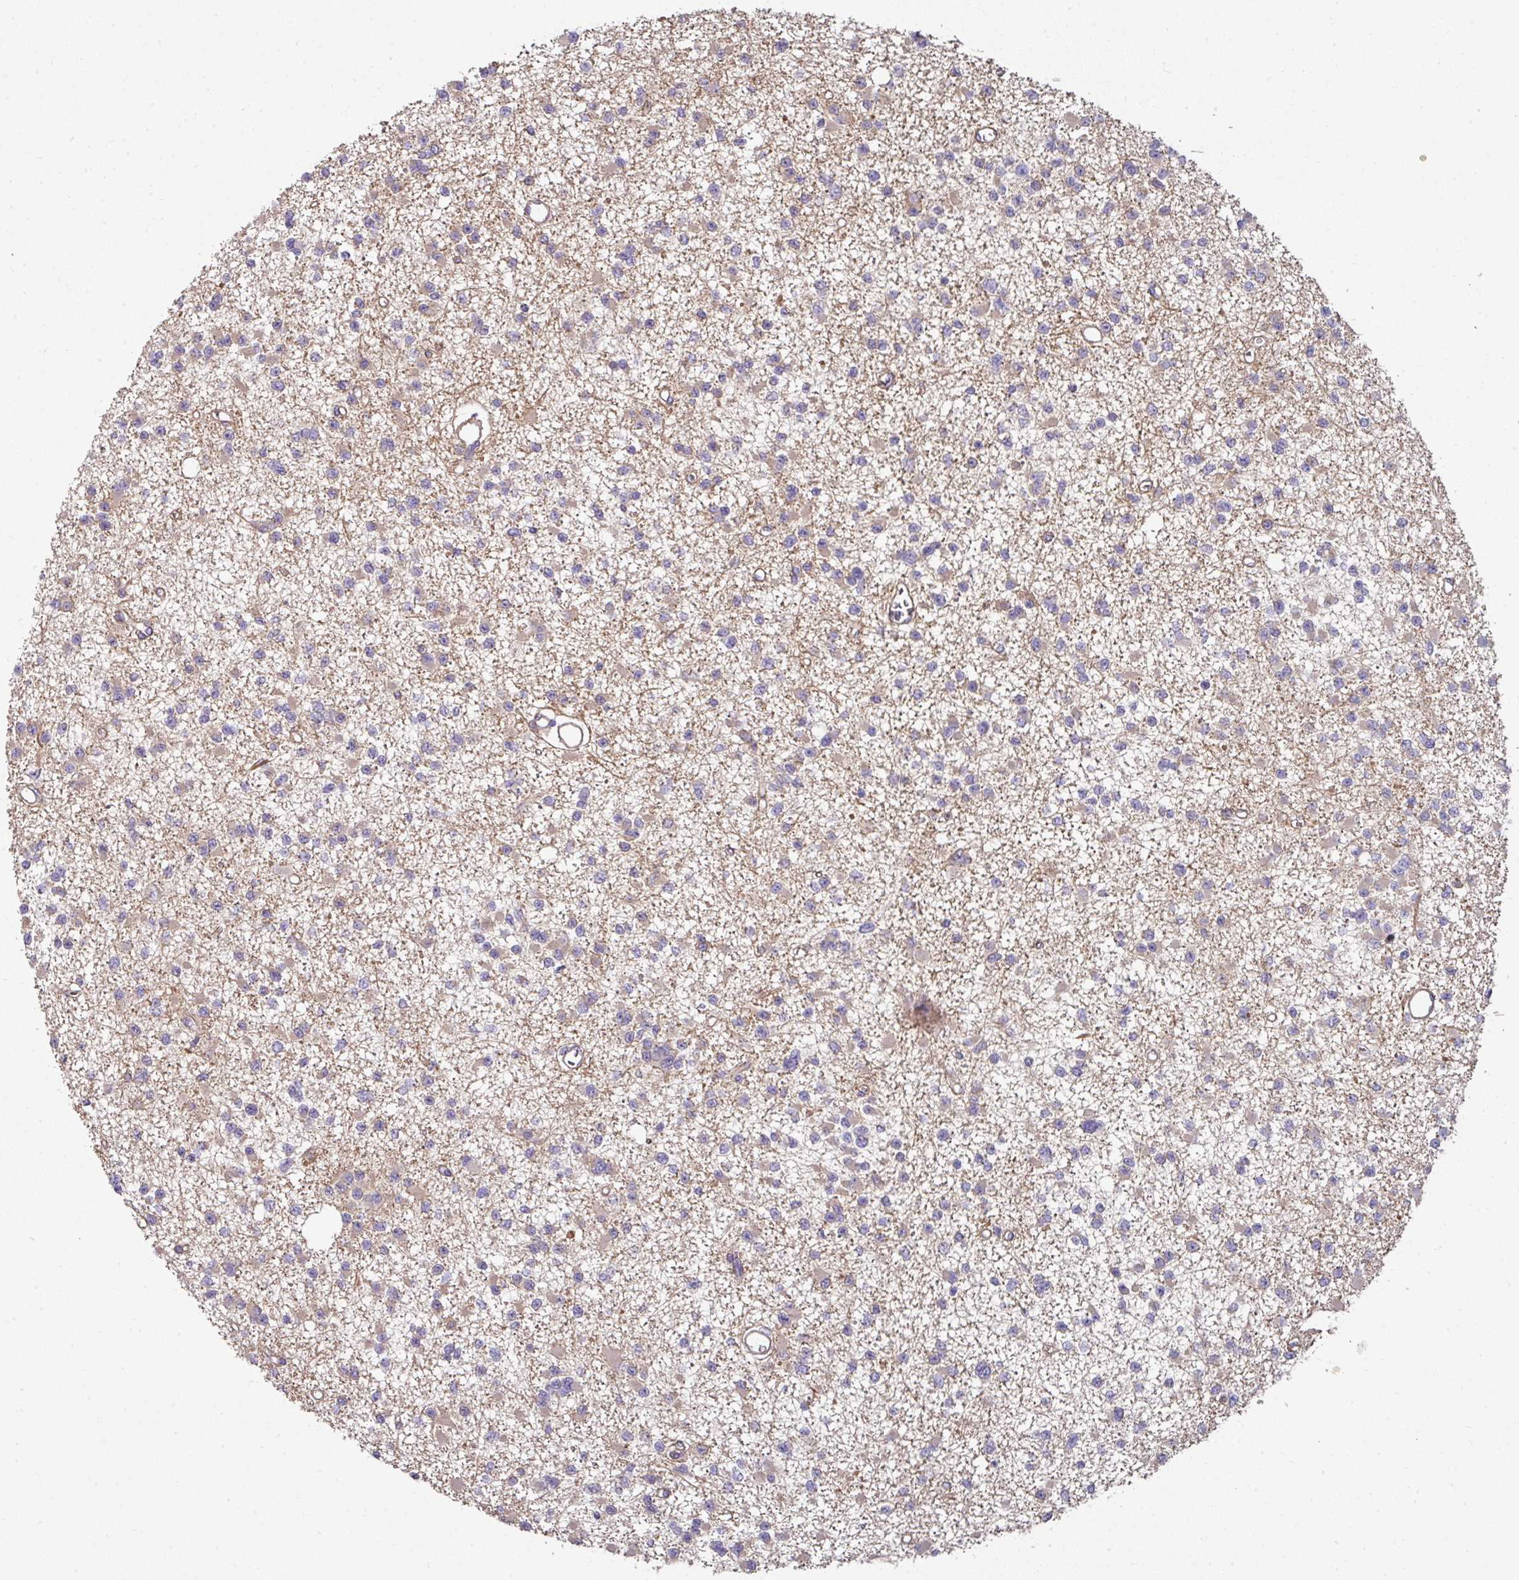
{"staining": {"intensity": "negative", "quantity": "none", "location": "none"}, "tissue": "glioma", "cell_type": "Tumor cells", "image_type": "cancer", "snomed": [{"axis": "morphology", "description": "Glioma, malignant, Low grade"}, {"axis": "topography", "description": "Brain"}], "caption": "The image exhibits no staining of tumor cells in glioma. (Stains: DAB IHC with hematoxylin counter stain, Microscopy: brightfield microscopy at high magnification).", "gene": "C4orf48", "patient": {"sex": "female", "age": 22}}